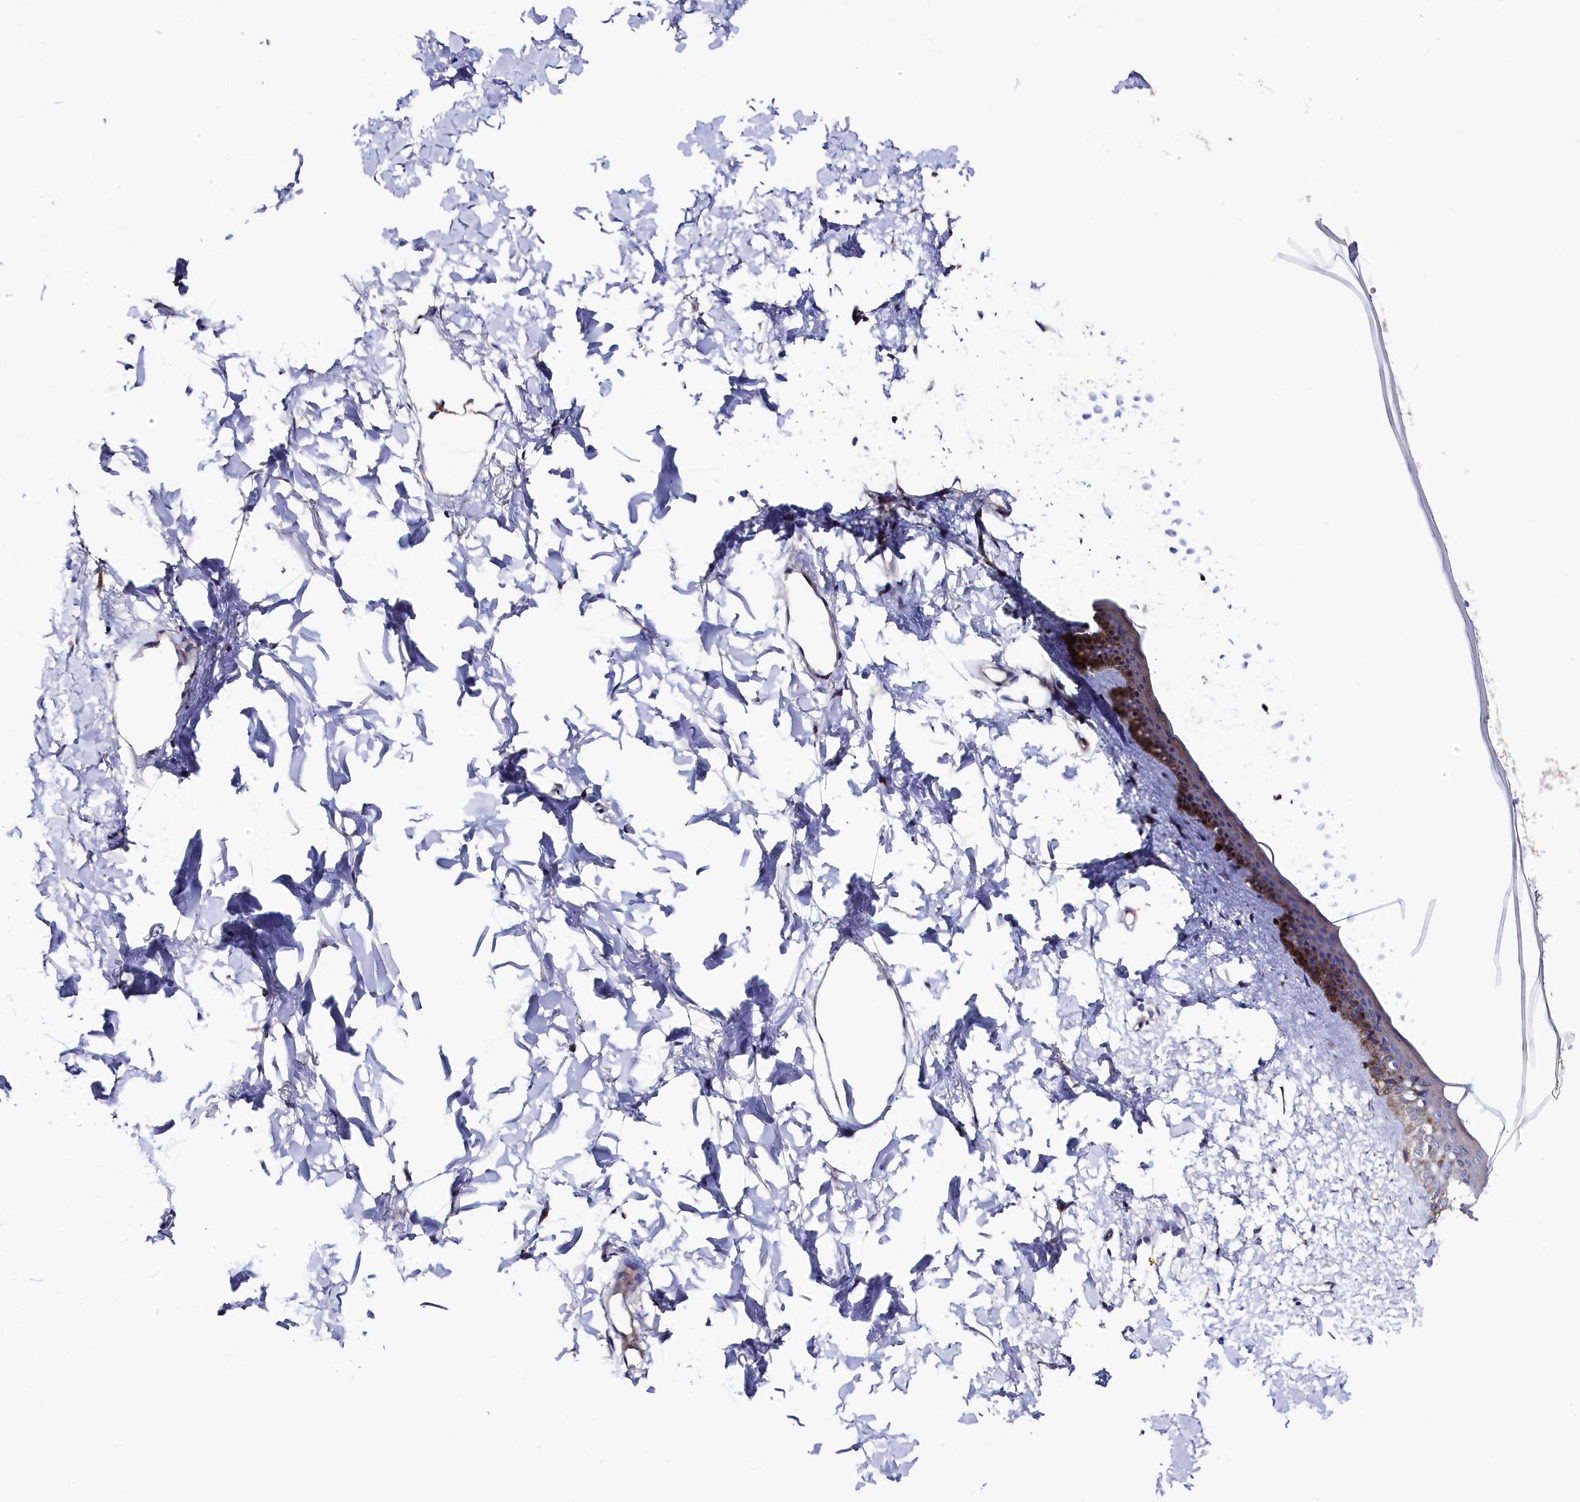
{"staining": {"intensity": "weak", "quantity": ">75%", "location": "cytoplasmic/membranous"}, "tissue": "skin", "cell_type": "Fibroblasts", "image_type": "normal", "snomed": [{"axis": "morphology", "description": "Normal tissue, NOS"}, {"axis": "topography", "description": "Skin"}], "caption": "Fibroblasts display low levels of weak cytoplasmic/membranous positivity in approximately >75% of cells in unremarkable skin. Using DAB (brown) and hematoxylin (blue) stains, captured at high magnification using brightfield microscopy.", "gene": "WNT8A", "patient": {"sex": "female", "age": 58}}